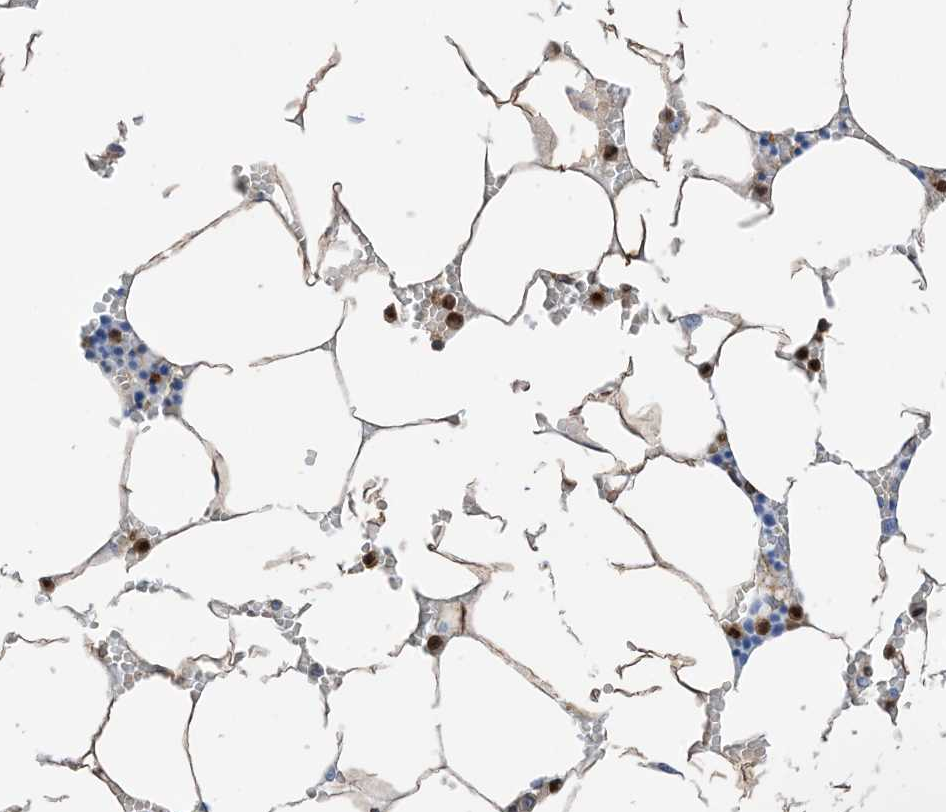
{"staining": {"intensity": "strong", "quantity": "25%-75%", "location": "cytoplasmic/membranous,nuclear"}, "tissue": "bone marrow", "cell_type": "Hematopoietic cells", "image_type": "normal", "snomed": [{"axis": "morphology", "description": "Normal tissue, NOS"}, {"axis": "topography", "description": "Bone marrow"}], "caption": "Immunohistochemistry (DAB (3,3'-diaminobenzidine)) staining of normal bone marrow exhibits strong cytoplasmic/membranous,nuclear protein staining in about 25%-75% of hematopoietic cells. (DAB (3,3'-diaminobenzidine) IHC, brown staining for protein, blue staining for nuclei).", "gene": "ANXA1", "patient": {"sex": "male", "age": 70}}